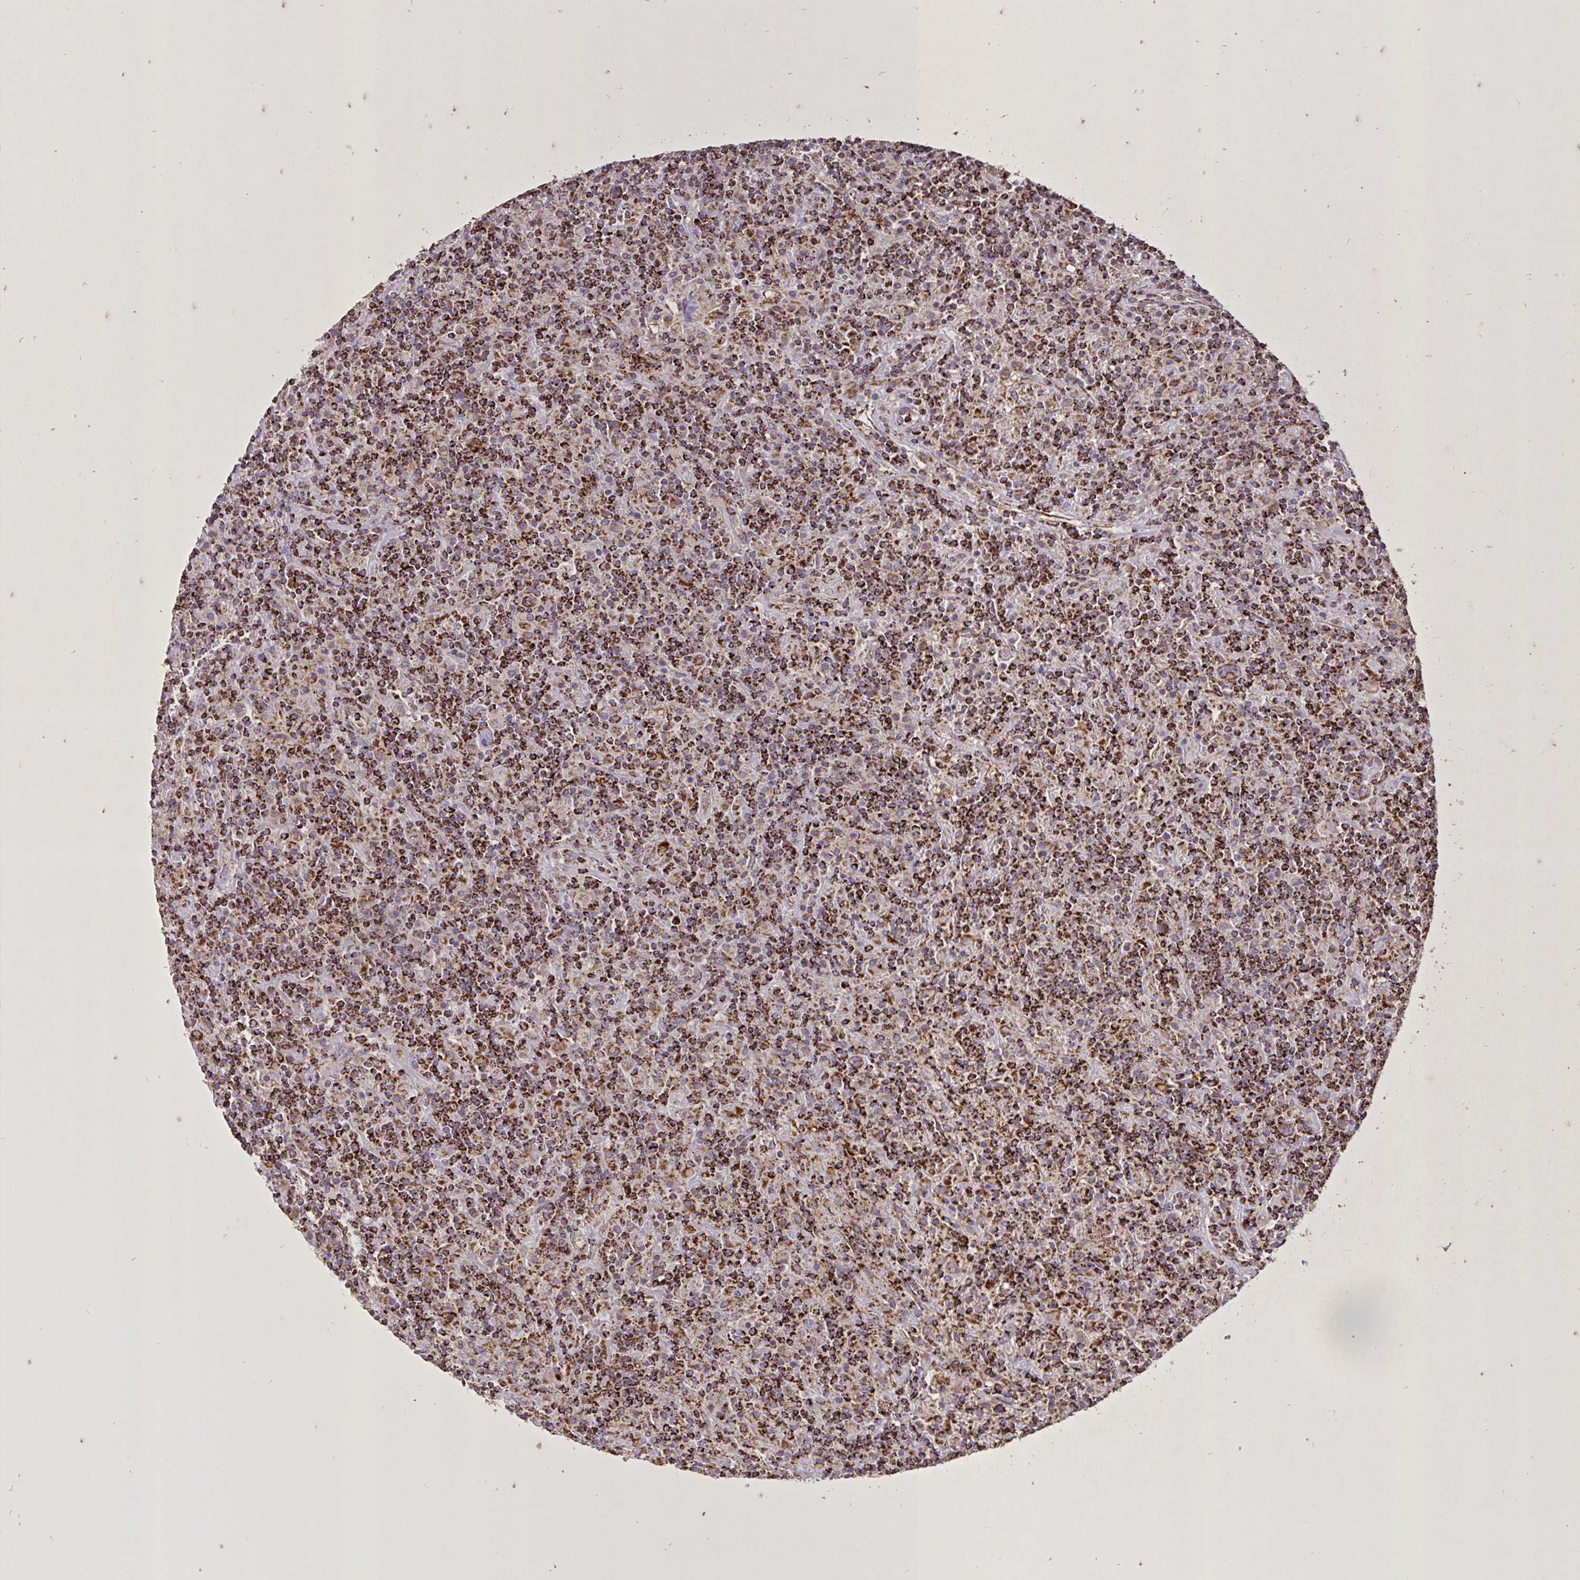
{"staining": {"intensity": "strong", "quantity": ">75%", "location": "cytoplasmic/membranous"}, "tissue": "lymphoma", "cell_type": "Tumor cells", "image_type": "cancer", "snomed": [{"axis": "morphology", "description": "Hodgkin's disease, NOS"}, {"axis": "topography", "description": "Lymph node"}], "caption": "About >75% of tumor cells in human lymphoma demonstrate strong cytoplasmic/membranous protein positivity as visualized by brown immunohistochemical staining.", "gene": "AGK", "patient": {"sex": "male", "age": 70}}